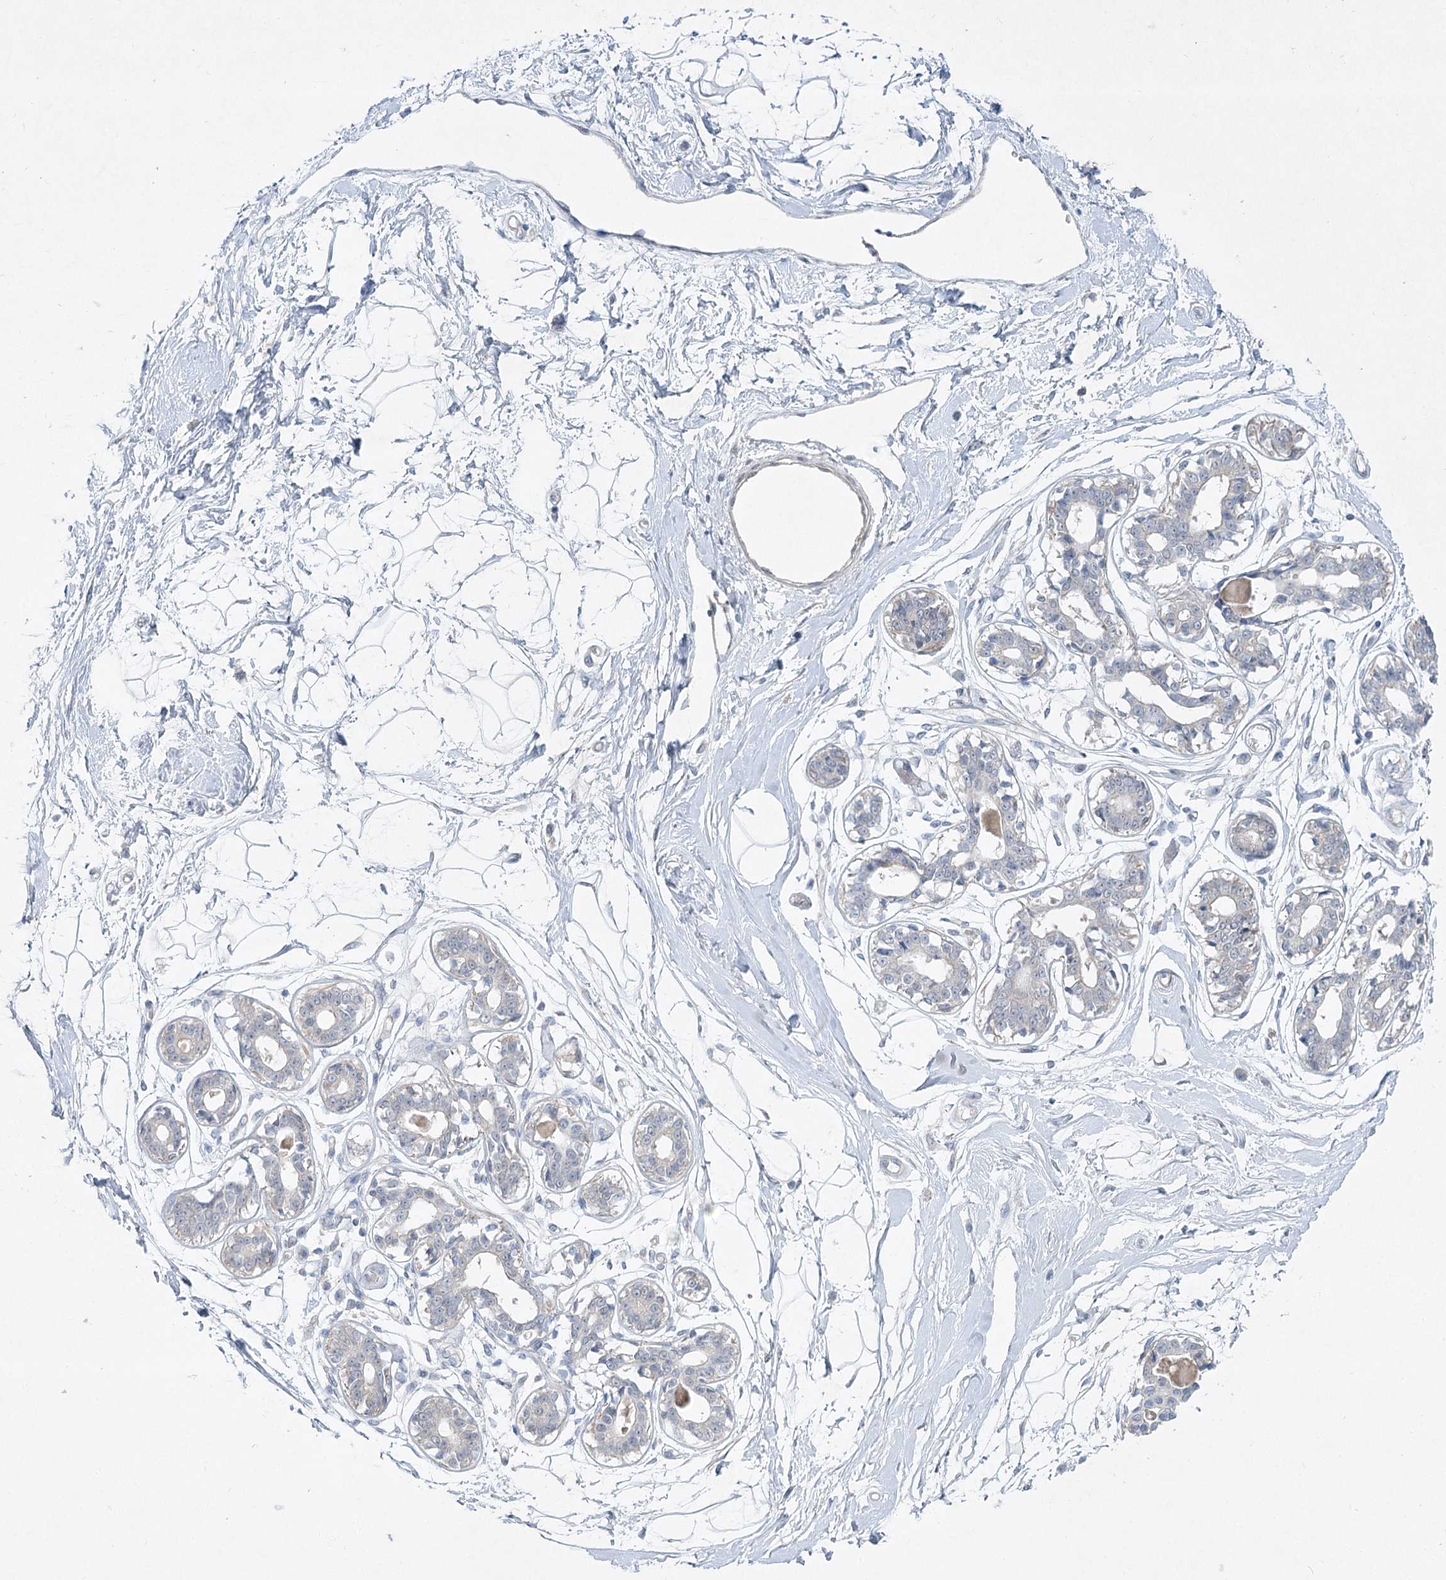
{"staining": {"intensity": "negative", "quantity": "none", "location": "none"}, "tissue": "breast", "cell_type": "Adipocytes", "image_type": "normal", "snomed": [{"axis": "morphology", "description": "Normal tissue, NOS"}, {"axis": "topography", "description": "Breast"}], "caption": "Immunohistochemical staining of normal human breast displays no significant expression in adipocytes. Nuclei are stained in blue.", "gene": "AAMDC", "patient": {"sex": "female", "age": 45}}